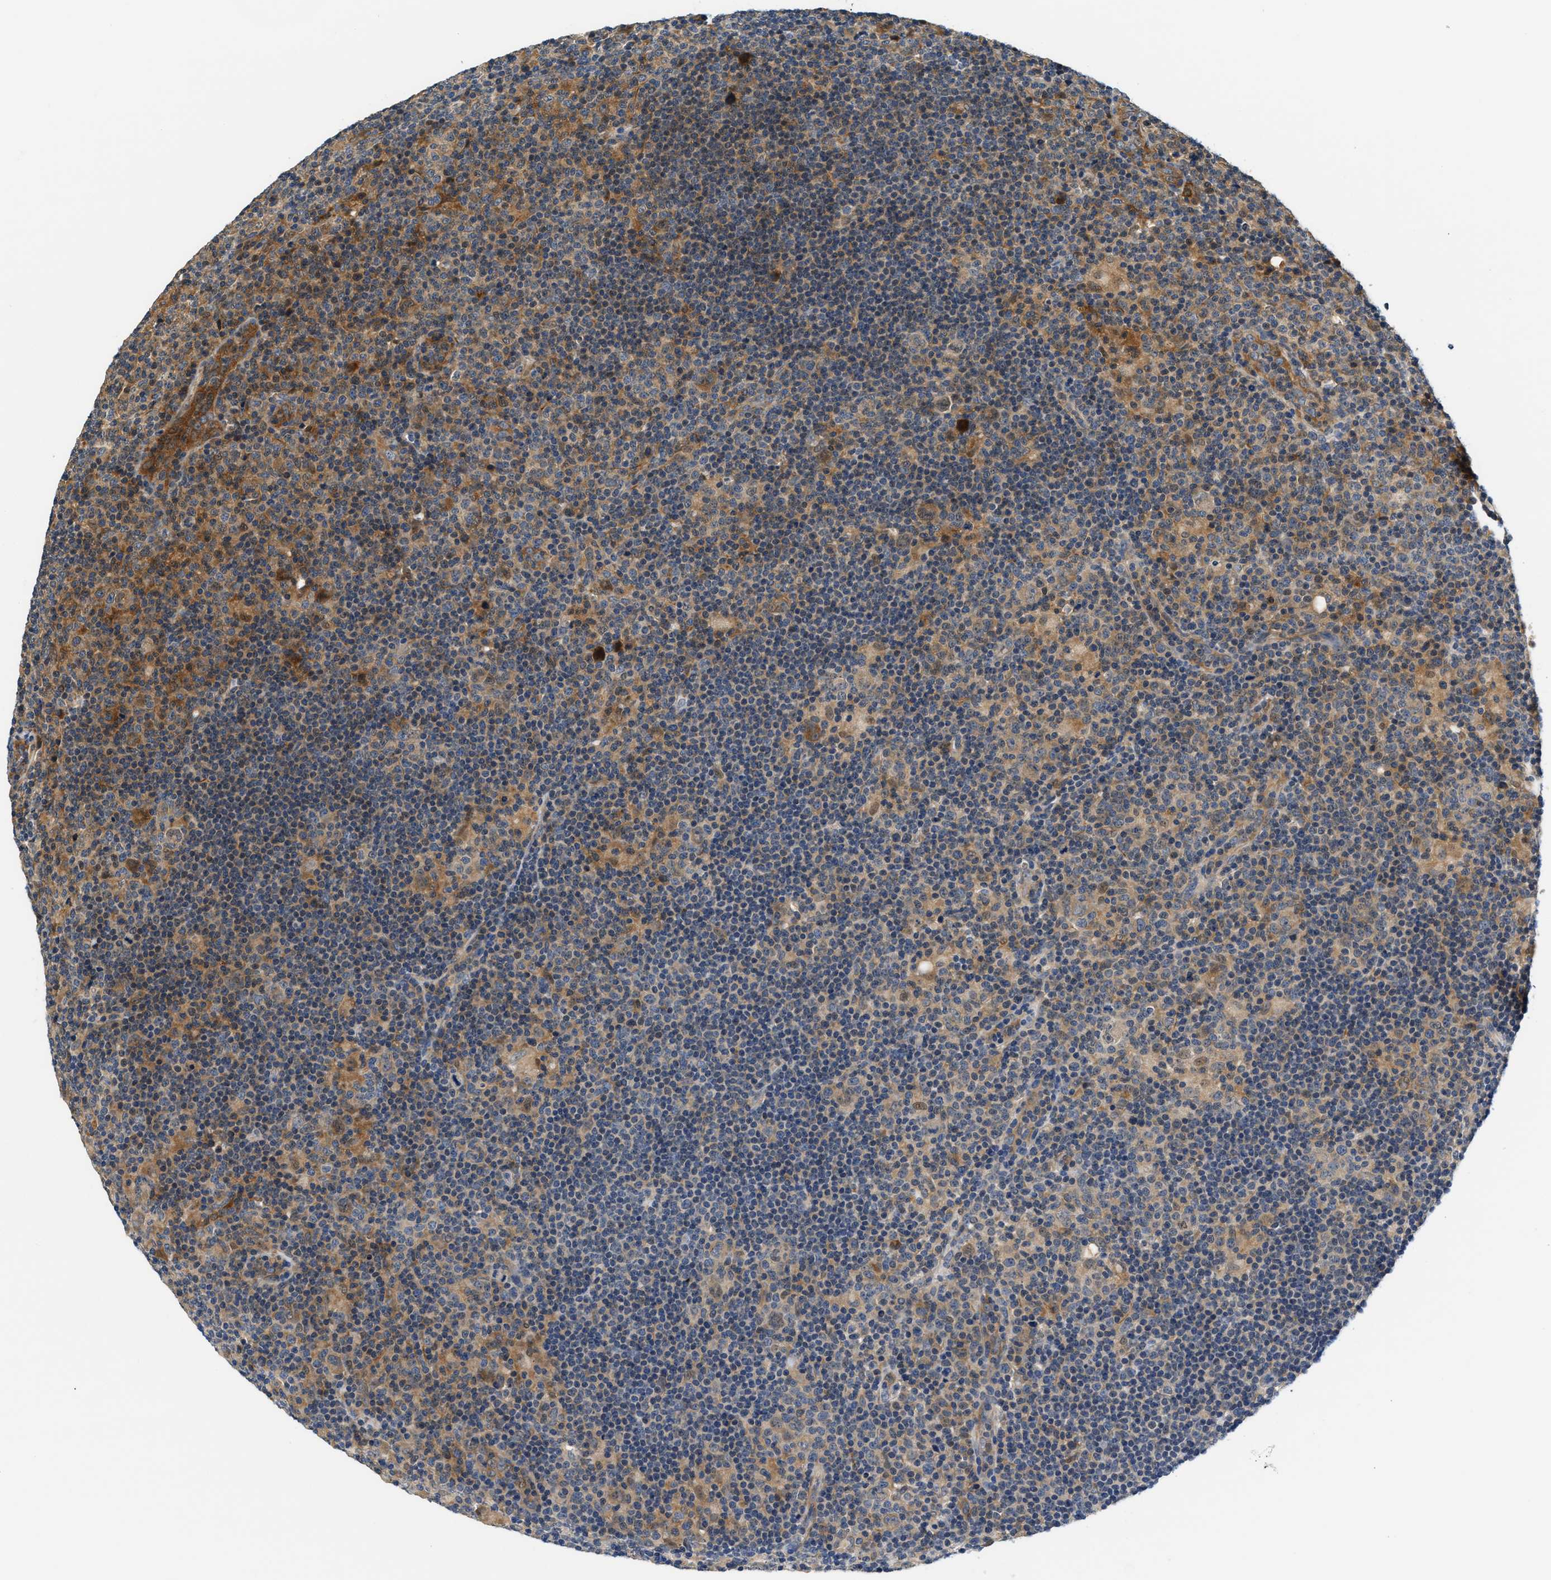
{"staining": {"intensity": "weak", "quantity": "25%-75%", "location": "cytoplasmic/membranous"}, "tissue": "lymphoma", "cell_type": "Tumor cells", "image_type": "cancer", "snomed": [{"axis": "morphology", "description": "Hodgkin's disease, NOS"}, {"axis": "topography", "description": "Lymph node"}], "caption": "Protein expression analysis of Hodgkin's disease shows weak cytoplasmic/membranous positivity in about 25%-75% of tumor cells.", "gene": "TUT7", "patient": {"sex": "female", "age": 57}}